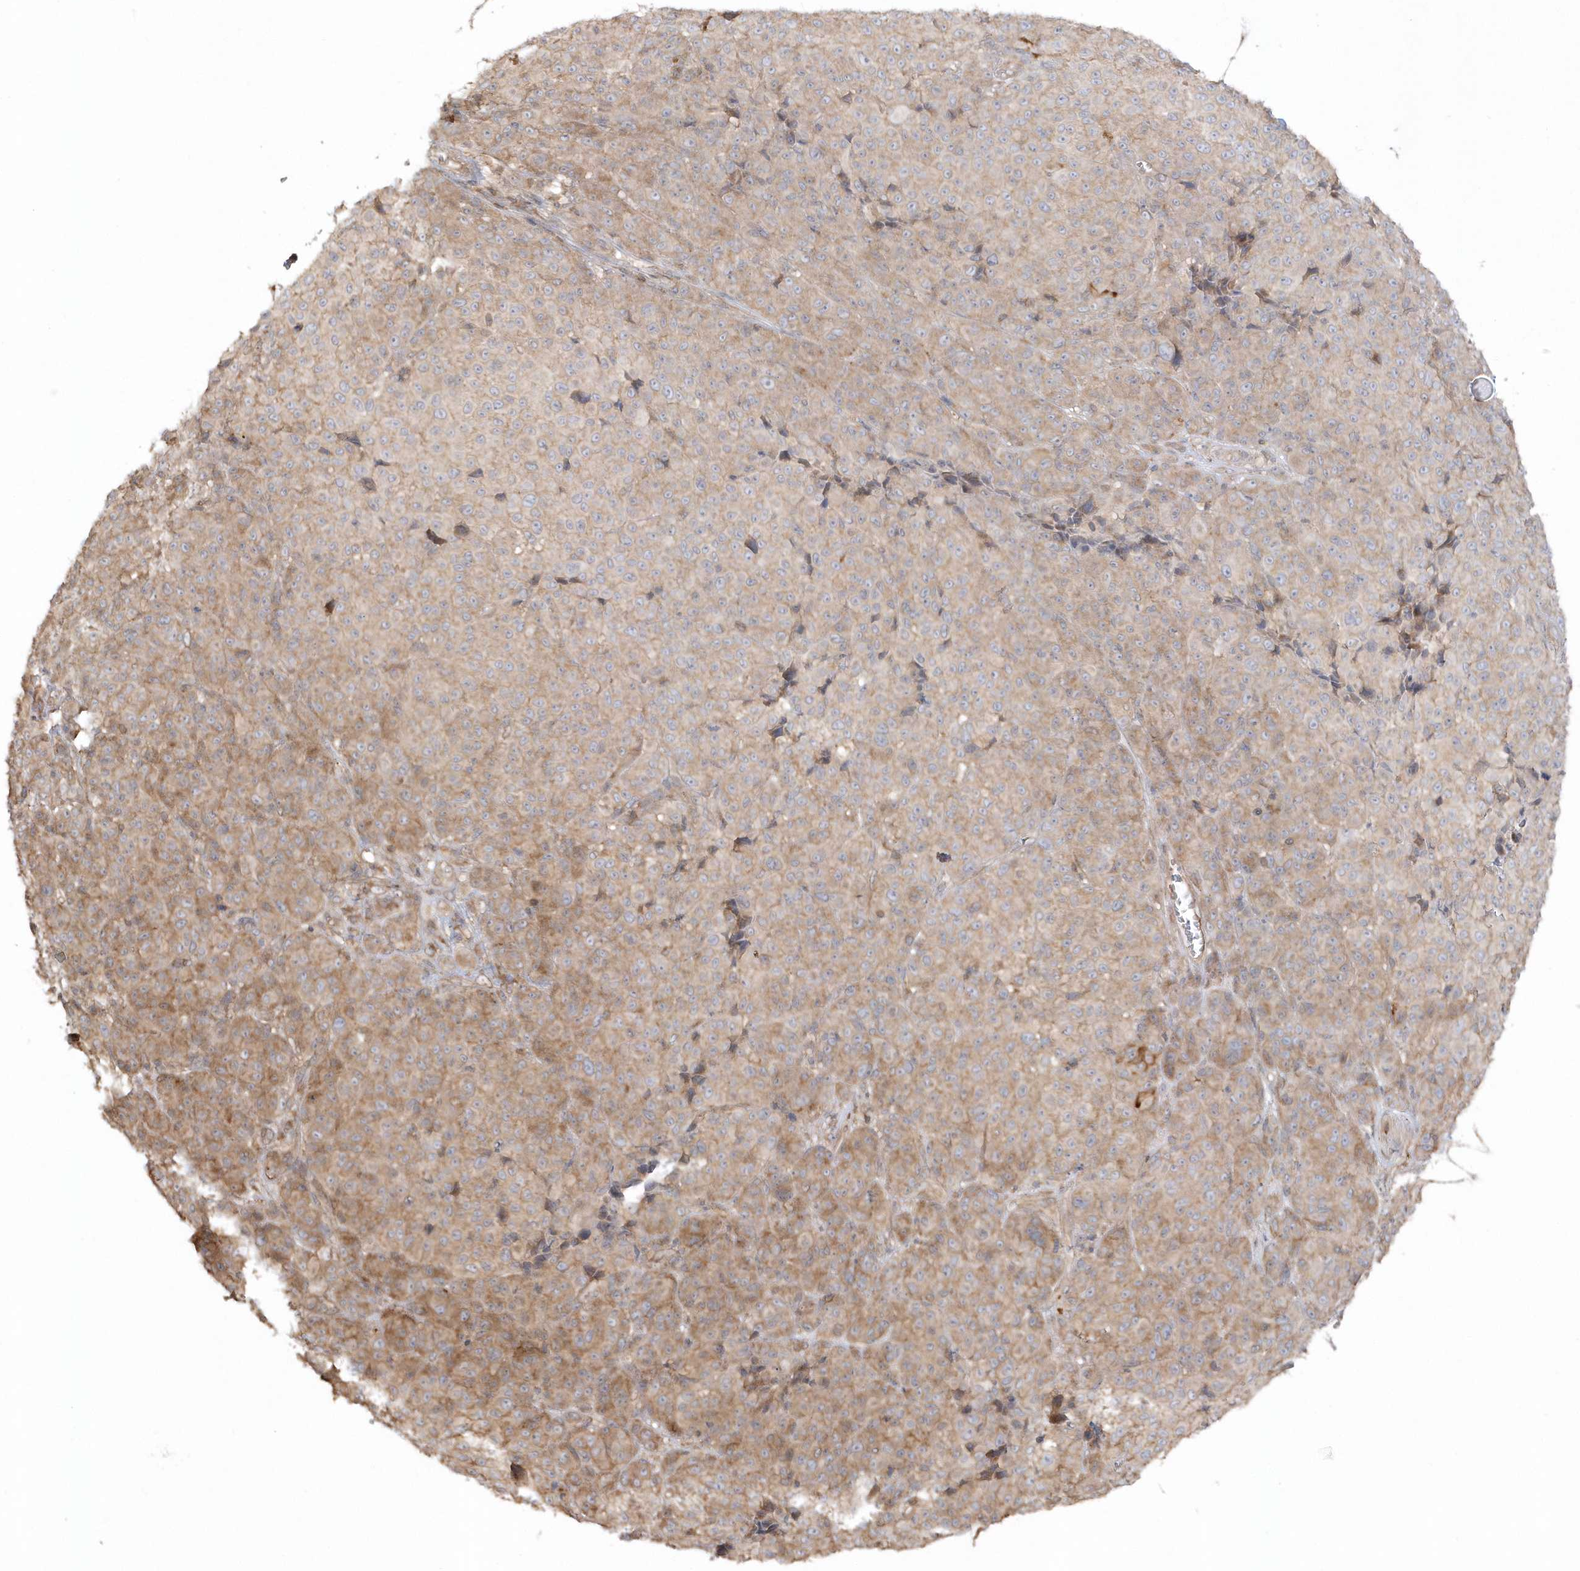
{"staining": {"intensity": "moderate", "quantity": ">75%", "location": "cytoplasmic/membranous"}, "tissue": "melanoma", "cell_type": "Tumor cells", "image_type": "cancer", "snomed": [{"axis": "morphology", "description": "Malignant melanoma, NOS"}, {"axis": "topography", "description": "Skin"}], "caption": "This image exhibits immunohistochemistry (IHC) staining of malignant melanoma, with medium moderate cytoplasmic/membranous staining in approximately >75% of tumor cells.", "gene": "BSN", "patient": {"sex": "male", "age": 73}}